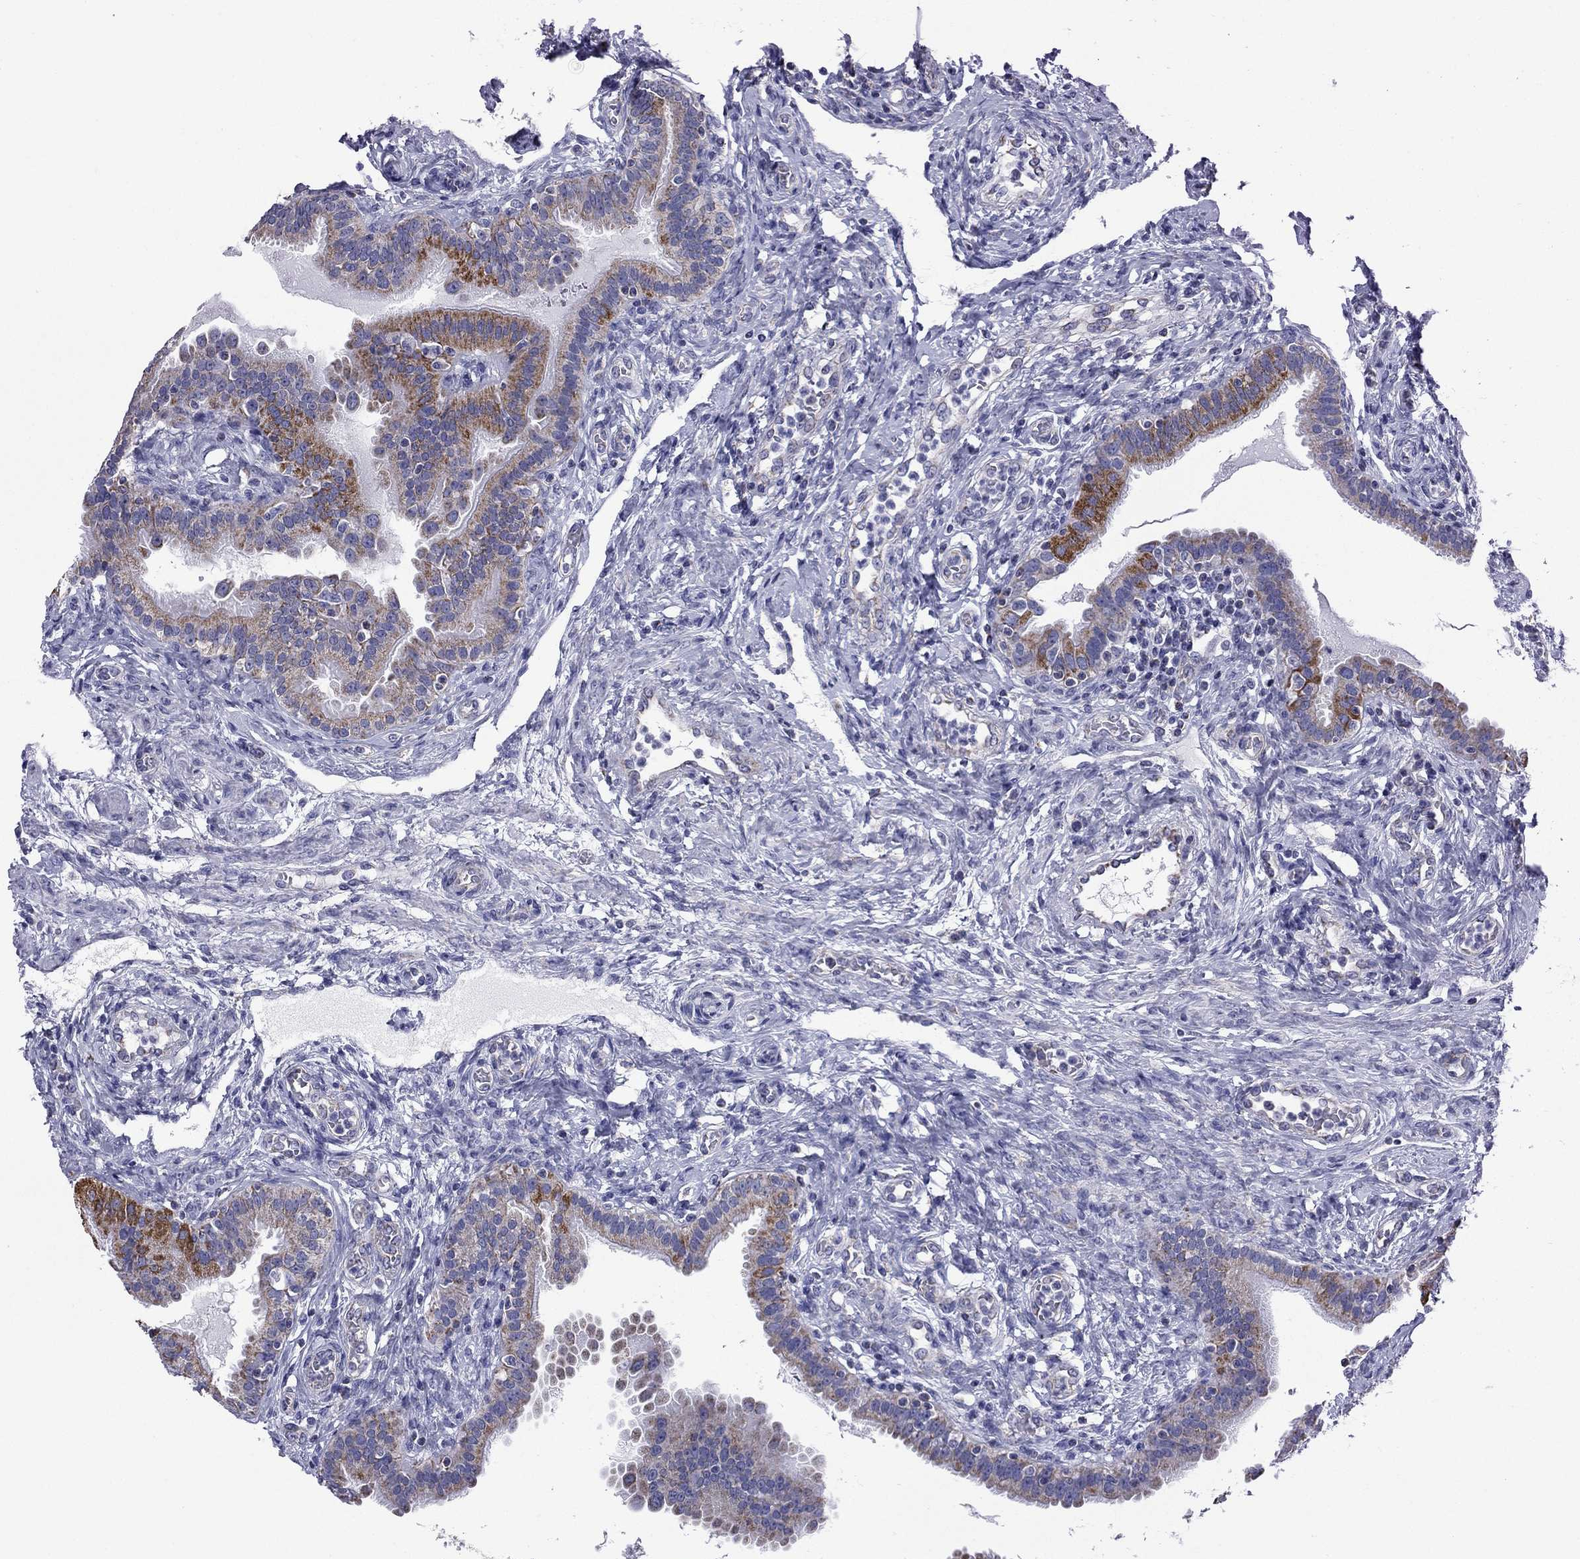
{"staining": {"intensity": "moderate", "quantity": "25%-75%", "location": "cytoplasmic/membranous"}, "tissue": "fallopian tube", "cell_type": "Glandular cells", "image_type": "normal", "snomed": [{"axis": "morphology", "description": "Normal tissue, NOS"}, {"axis": "topography", "description": "Fallopian tube"}, {"axis": "topography", "description": "Ovary"}], "caption": "Fallopian tube stained for a protein (brown) exhibits moderate cytoplasmic/membranous positive staining in about 25%-75% of glandular cells.", "gene": "ACADSB", "patient": {"sex": "female", "age": 41}}